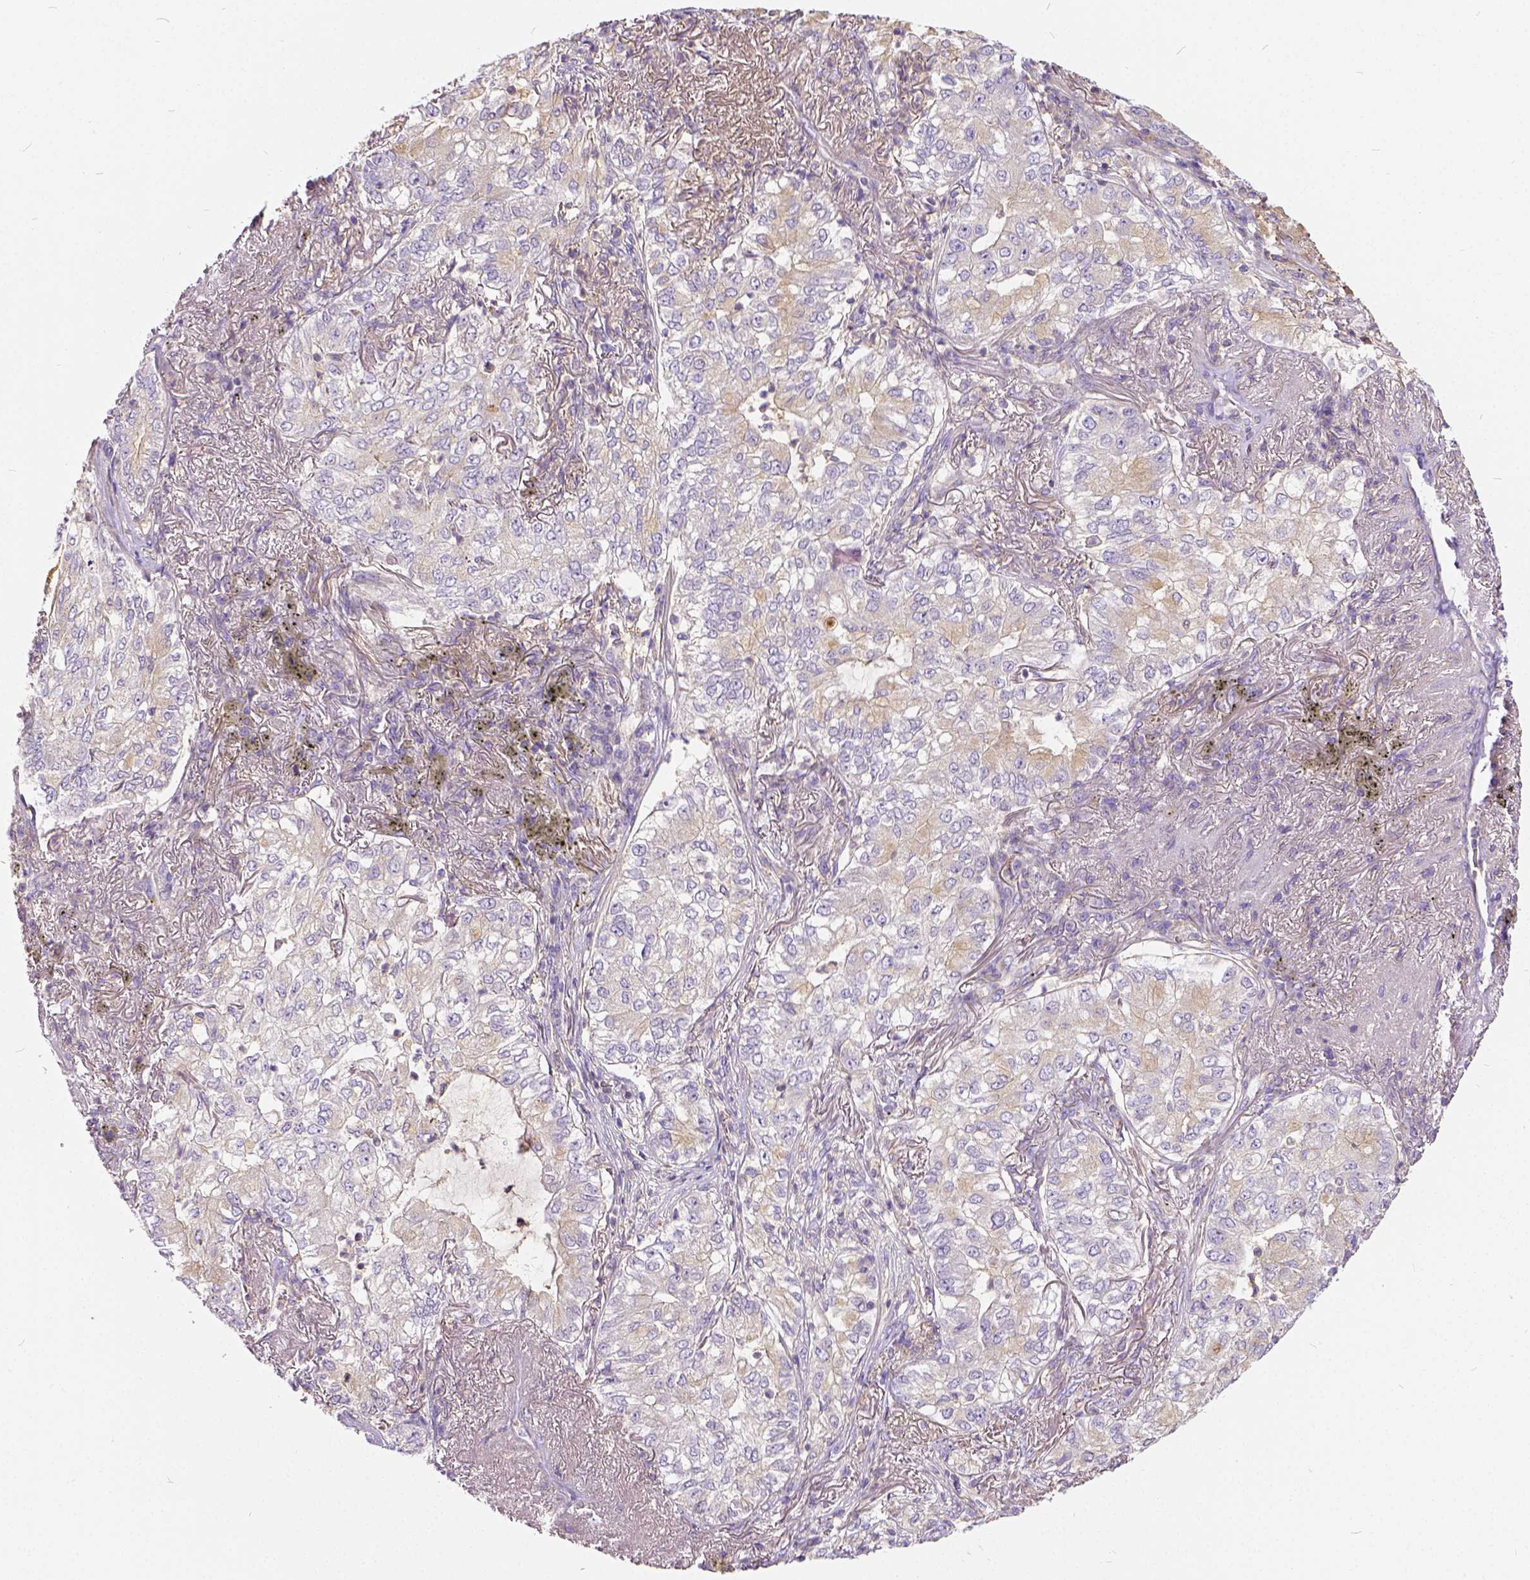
{"staining": {"intensity": "negative", "quantity": "none", "location": "none"}, "tissue": "lung cancer", "cell_type": "Tumor cells", "image_type": "cancer", "snomed": [{"axis": "morphology", "description": "Adenocarcinoma, NOS"}, {"axis": "topography", "description": "Lung"}], "caption": "Lung cancer (adenocarcinoma) was stained to show a protein in brown. There is no significant positivity in tumor cells.", "gene": "CADM4", "patient": {"sex": "female", "age": 73}}